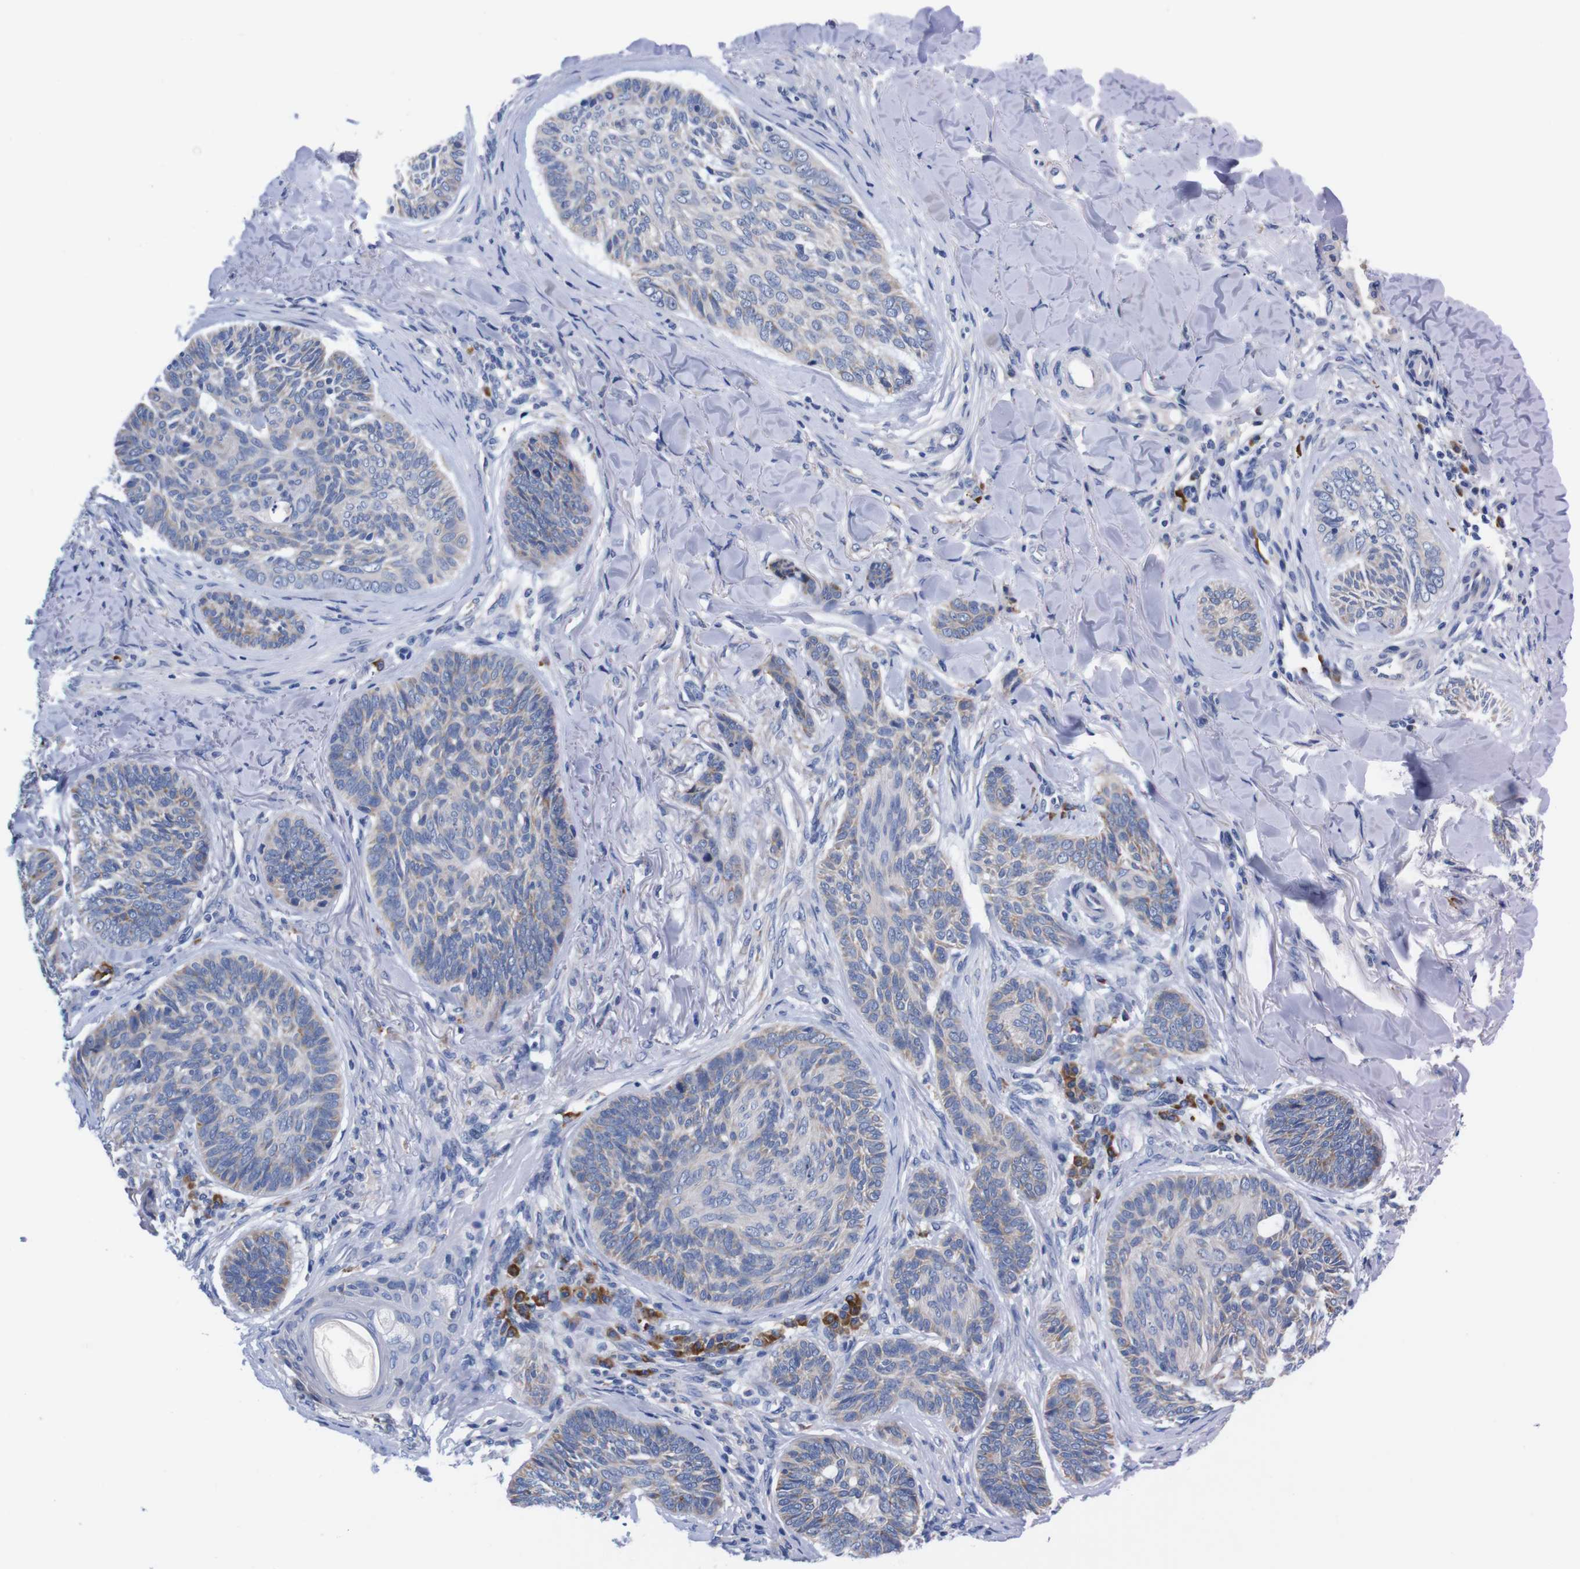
{"staining": {"intensity": "negative", "quantity": "none", "location": "none"}, "tissue": "skin cancer", "cell_type": "Tumor cells", "image_type": "cancer", "snomed": [{"axis": "morphology", "description": "Basal cell carcinoma"}, {"axis": "topography", "description": "Skin"}], "caption": "Skin cancer (basal cell carcinoma) stained for a protein using immunohistochemistry displays no positivity tumor cells.", "gene": "NEBL", "patient": {"sex": "male", "age": 43}}